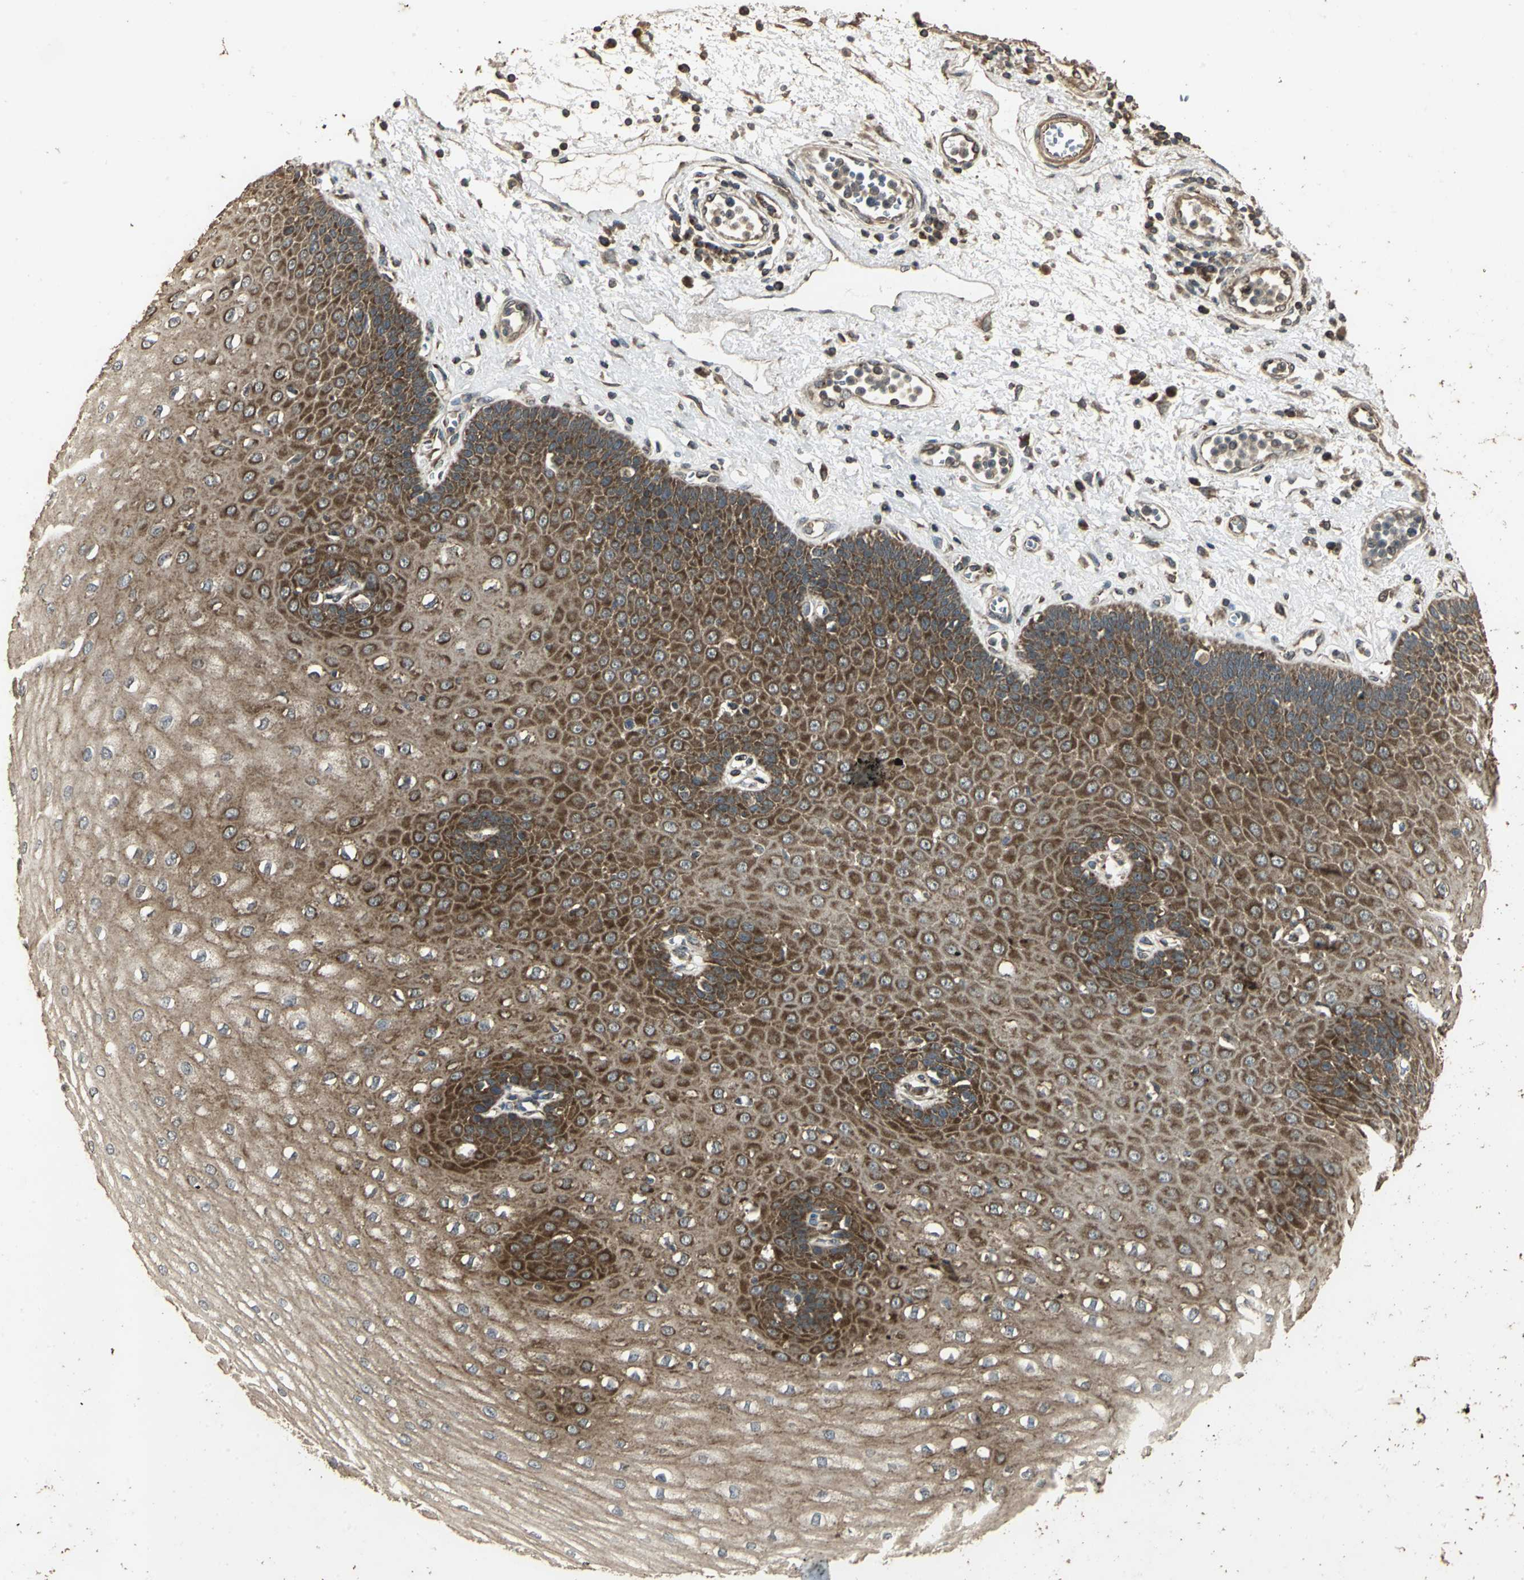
{"staining": {"intensity": "strong", "quantity": ">75%", "location": "cytoplasmic/membranous"}, "tissue": "esophagus", "cell_type": "Squamous epithelial cells", "image_type": "normal", "snomed": [{"axis": "morphology", "description": "Normal tissue, NOS"}, {"axis": "morphology", "description": "Squamous cell carcinoma, NOS"}, {"axis": "topography", "description": "Esophagus"}], "caption": "There is high levels of strong cytoplasmic/membranous positivity in squamous epithelial cells of normal esophagus, as demonstrated by immunohistochemical staining (brown color).", "gene": "KANK1", "patient": {"sex": "male", "age": 65}}